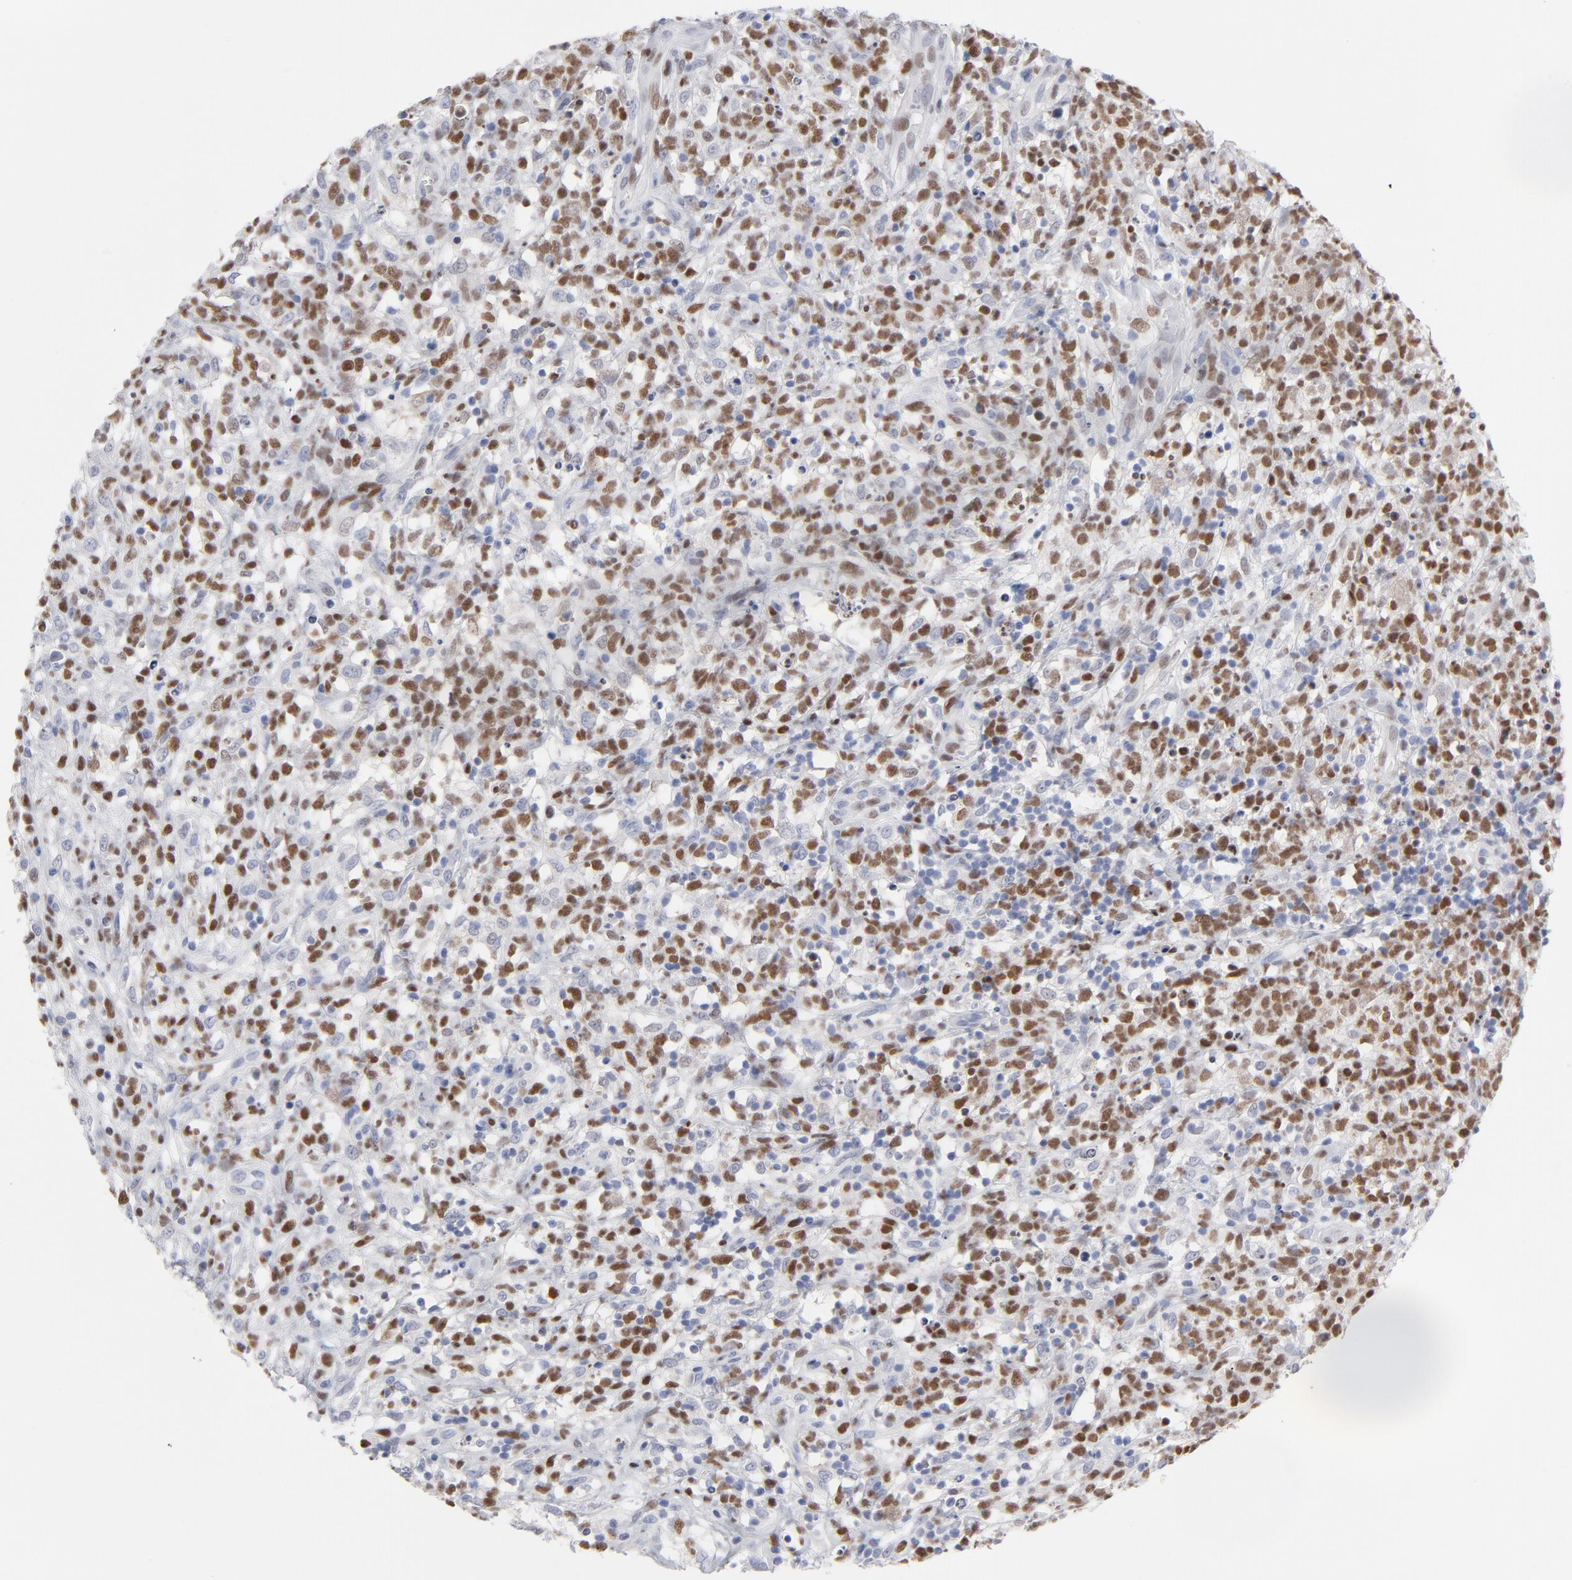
{"staining": {"intensity": "strong", "quantity": "25%-75%", "location": "nuclear"}, "tissue": "lymphoma", "cell_type": "Tumor cells", "image_type": "cancer", "snomed": [{"axis": "morphology", "description": "Malignant lymphoma, non-Hodgkin's type, High grade"}, {"axis": "topography", "description": "Lymph node"}], "caption": "The histopathology image reveals a brown stain indicating the presence of a protein in the nuclear of tumor cells in high-grade malignant lymphoma, non-Hodgkin's type. (Stains: DAB (3,3'-diaminobenzidine) in brown, nuclei in blue, Microscopy: brightfield microscopy at high magnification).", "gene": "MCM7", "patient": {"sex": "female", "age": 73}}